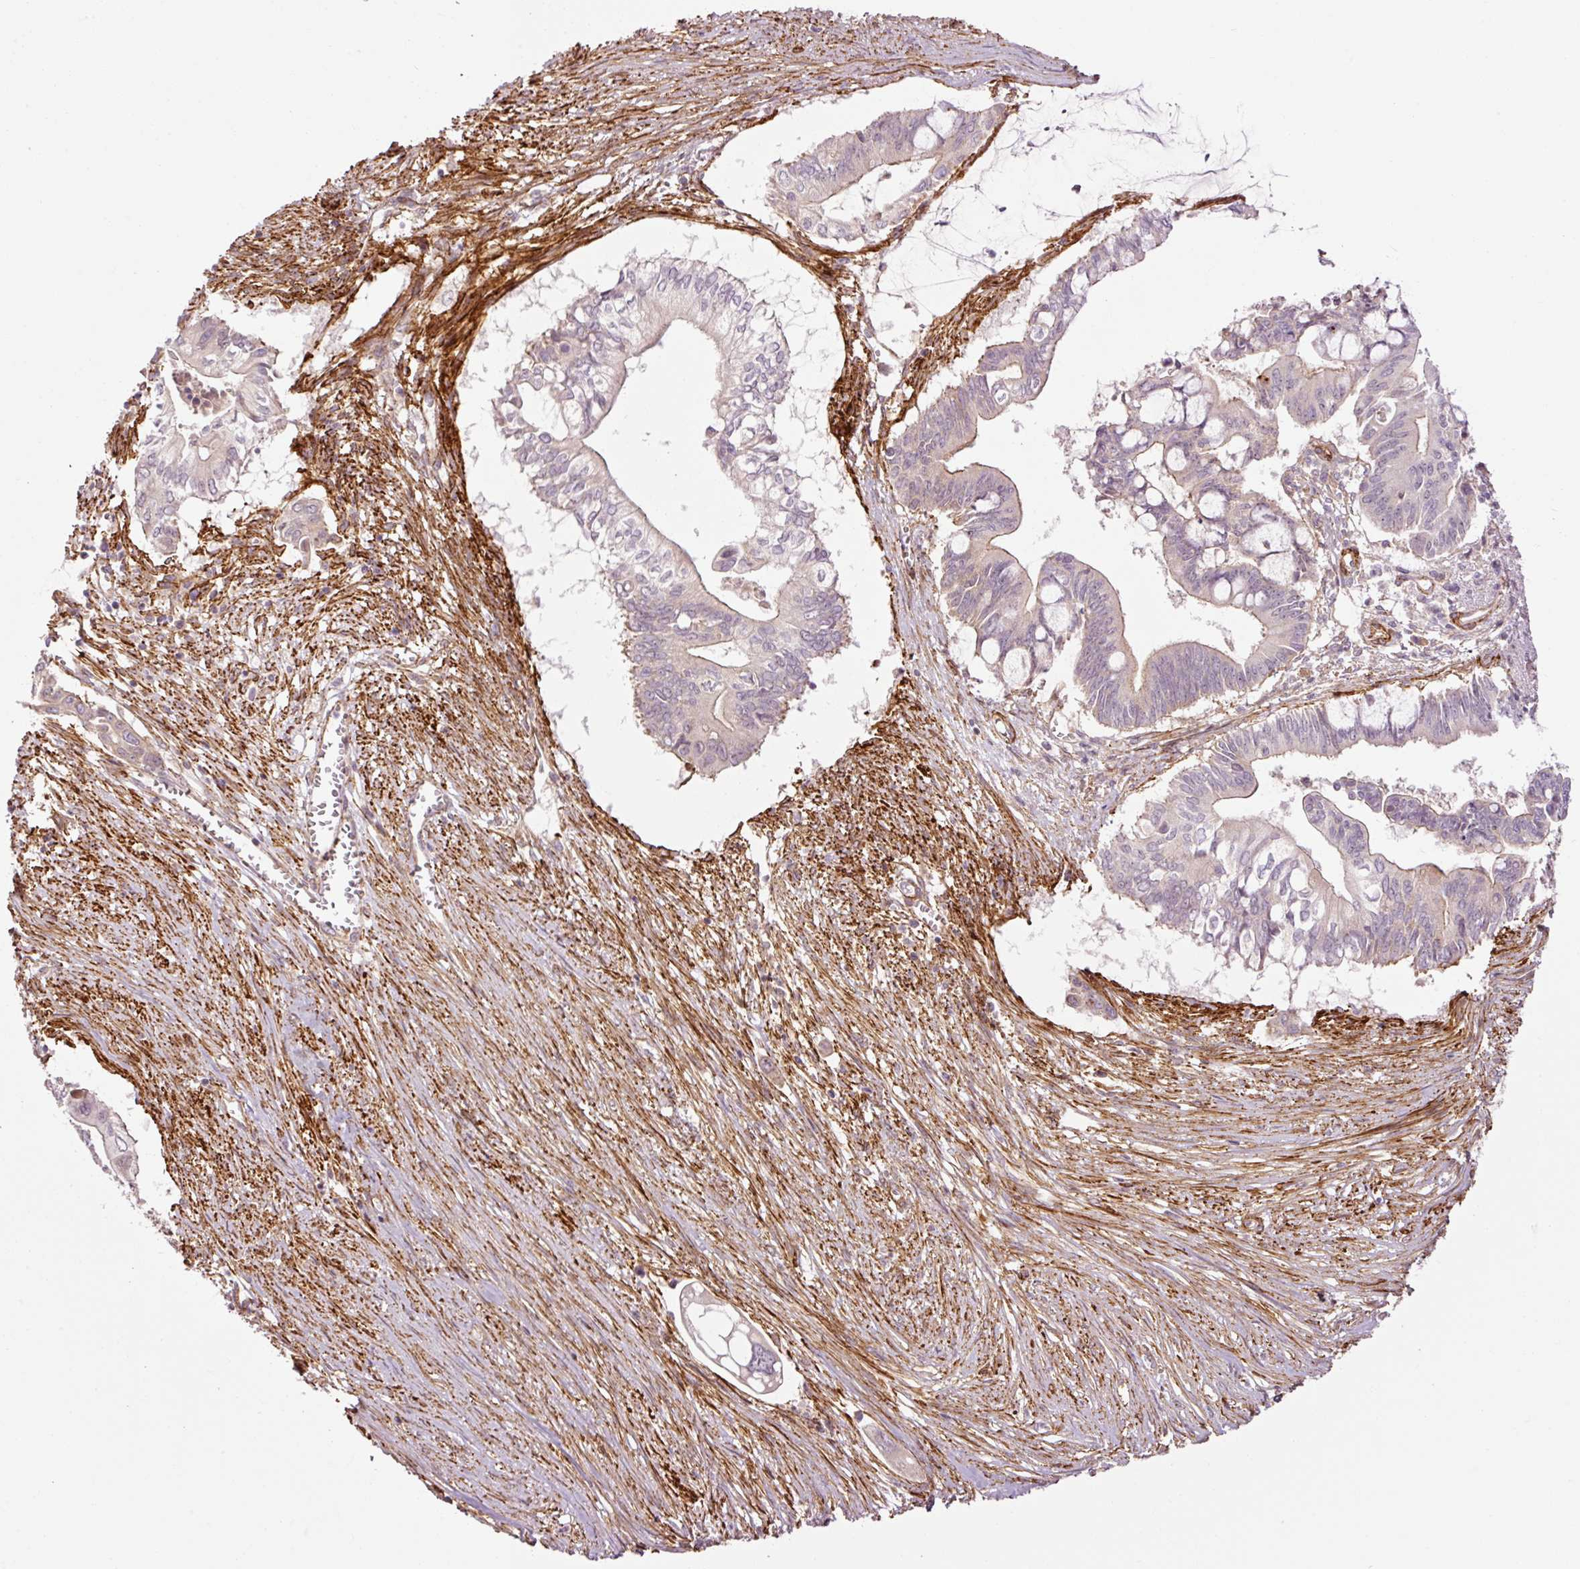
{"staining": {"intensity": "weak", "quantity": "<25%", "location": "cytoplasmic/membranous"}, "tissue": "pancreatic cancer", "cell_type": "Tumor cells", "image_type": "cancer", "snomed": [{"axis": "morphology", "description": "Adenocarcinoma, NOS"}, {"axis": "topography", "description": "Pancreas"}], "caption": "Immunohistochemical staining of pancreatic adenocarcinoma demonstrates no significant expression in tumor cells.", "gene": "ANKRD20A1", "patient": {"sex": "male", "age": 68}}